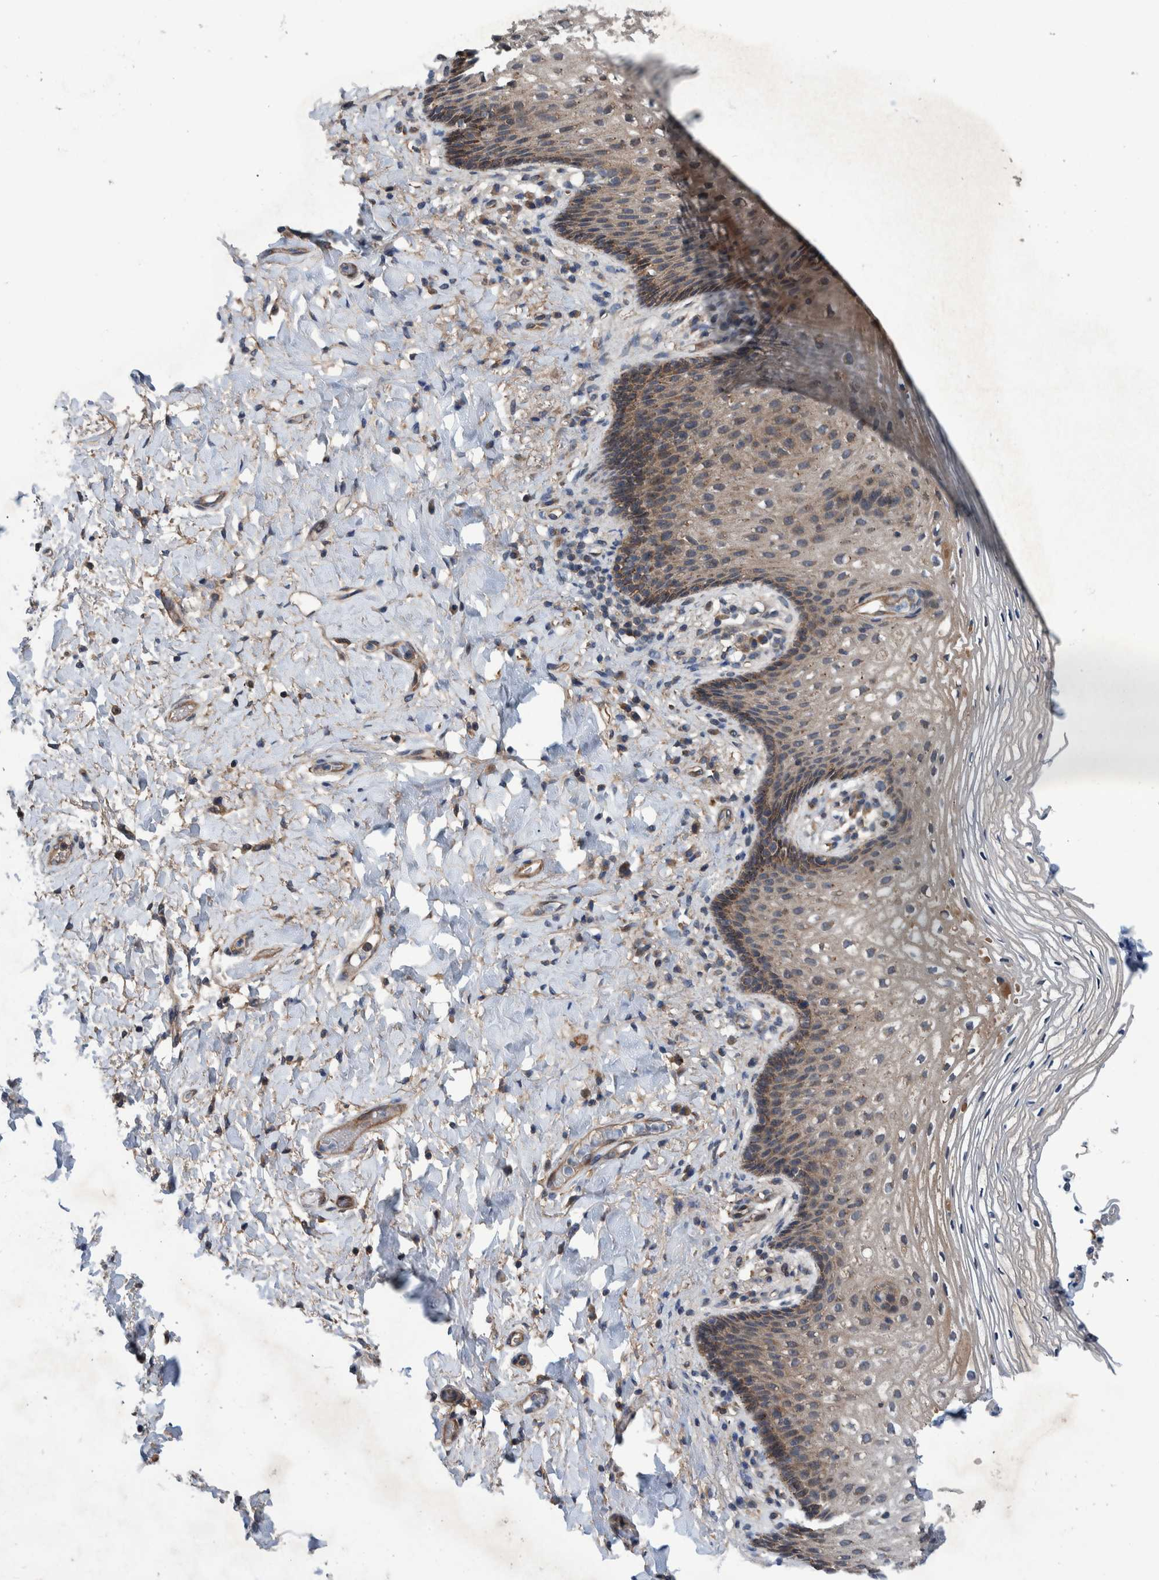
{"staining": {"intensity": "moderate", "quantity": ">75%", "location": "cytoplasmic/membranous"}, "tissue": "vagina", "cell_type": "Squamous epithelial cells", "image_type": "normal", "snomed": [{"axis": "morphology", "description": "Normal tissue, NOS"}, {"axis": "topography", "description": "Vagina"}], "caption": "Vagina stained with immunohistochemistry (IHC) reveals moderate cytoplasmic/membranous expression in approximately >75% of squamous epithelial cells.", "gene": "ITIH3", "patient": {"sex": "female", "age": 60}}